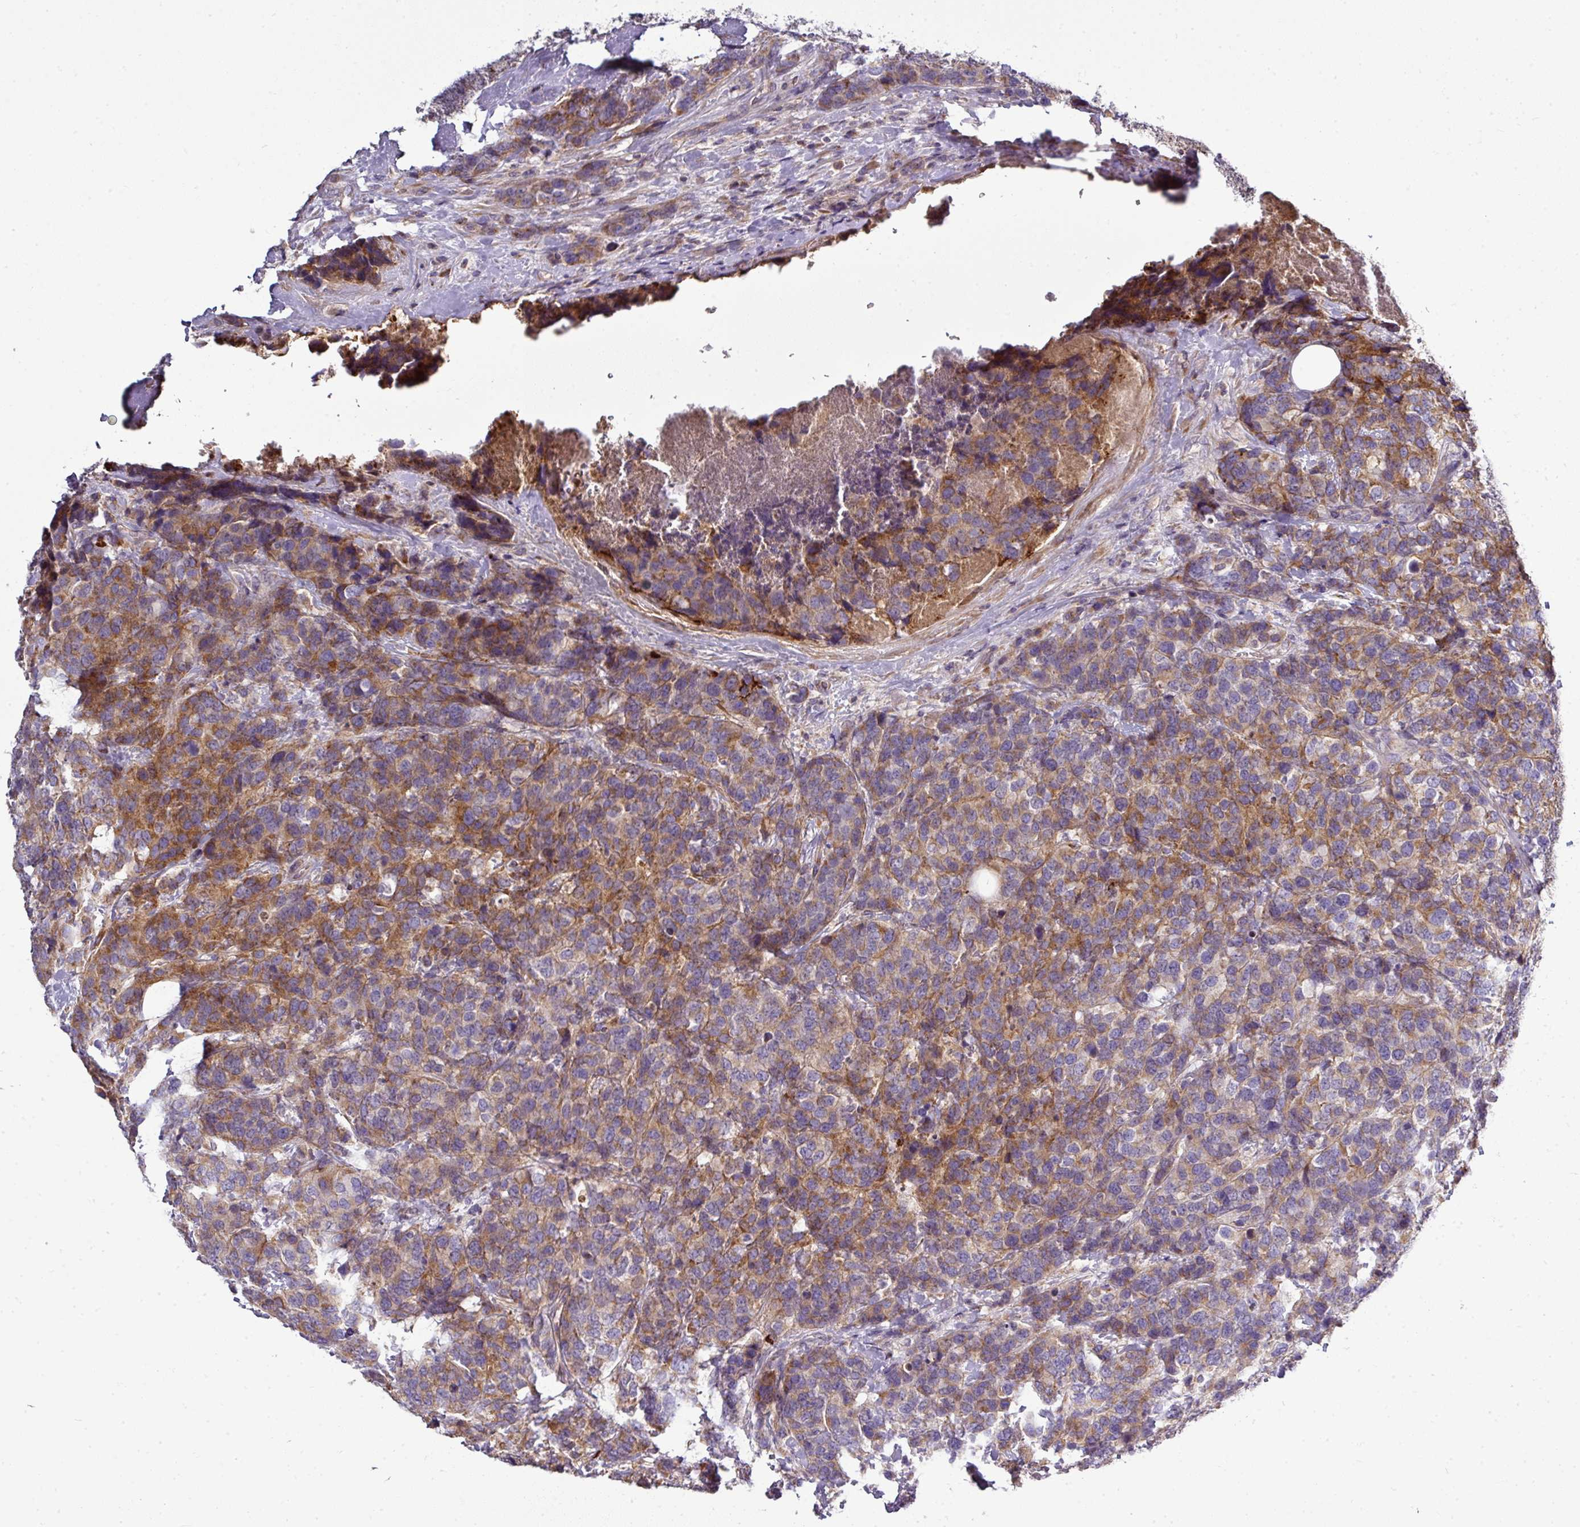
{"staining": {"intensity": "moderate", "quantity": "25%-75%", "location": "cytoplasmic/membranous"}, "tissue": "breast cancer", "cell_type": "Tumor cells", "image_type": "cancer", "snomed": [{"axis": "morphology", "description": "Lobular carcinoma"}, {"axis": "topography", "description": "Breast"}], "caption": "Breast cancer (lobular carcinoma) stained for a protein (brown) demonstrates moderate cytoplasmic/membranous positive positivity in about 25%-75% of tumor cells.", "gene": "GAN", "patient": {"sex": "female", "age": 59}}